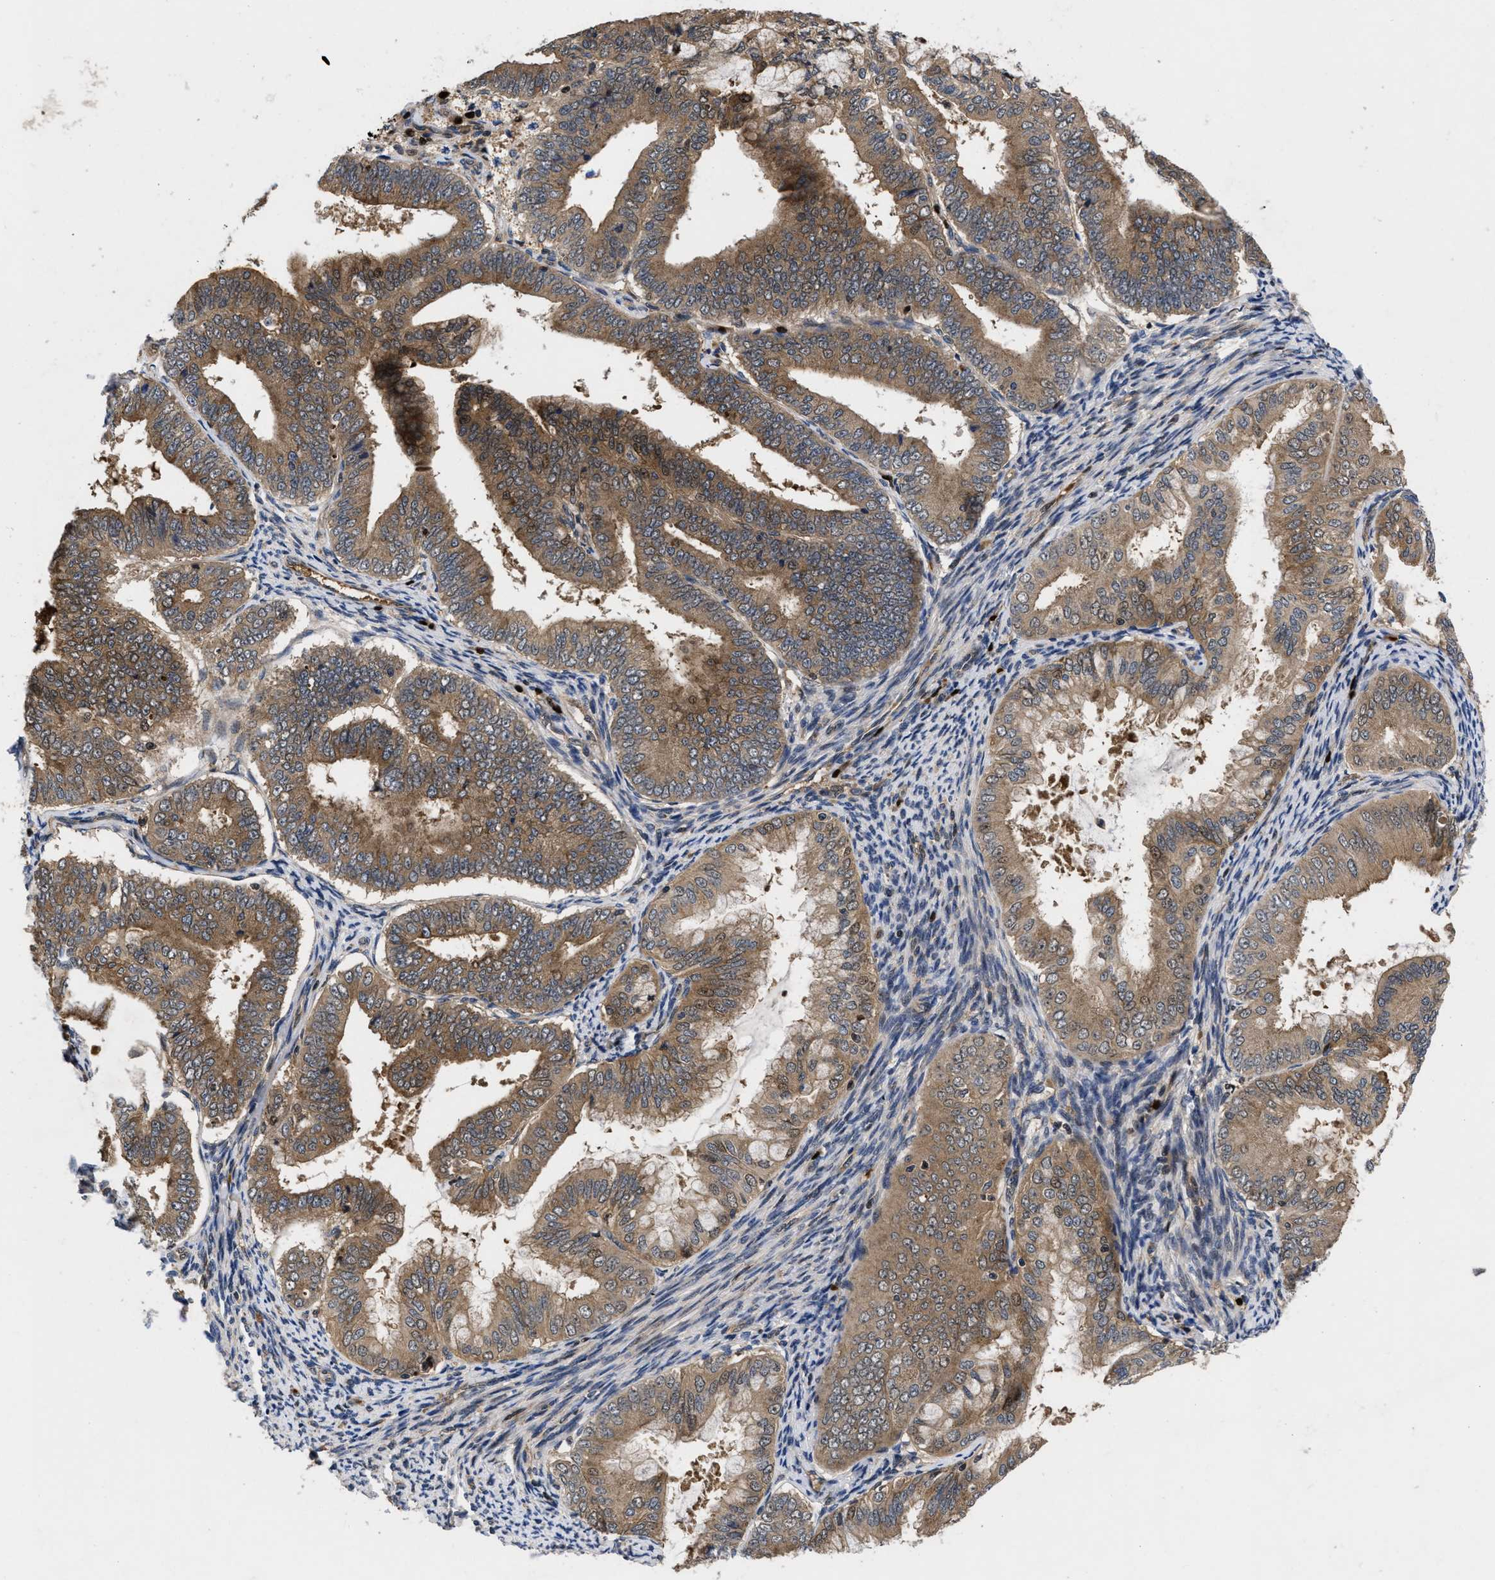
{"staining": {"intensity": "moderate", "quantity": ">75%", "location": "cytoplasmic/membranous"}, "tissue": "endometrial cancer", "cell_type": "Tumor cells", "image_type": "cancer", "snomed": [{"axis": "morphology", "description": "Adenocarcinoma, NOS"}, {"axis": "topography", "description": "Endometrium"}], "caption": "Endometrial cancer stained with DAB (3,3'-diaminobenzidine) IHC reveals medium levels of moderate cytoplasmic/membranous staining in about >75% of tumor cells. (DAB (3,3'-diaminobenzidine) = brown stain, brightfield microscopy at high magnification).", "gene": "FAM200A", "patient": {"sex": "female", "age": 63}}